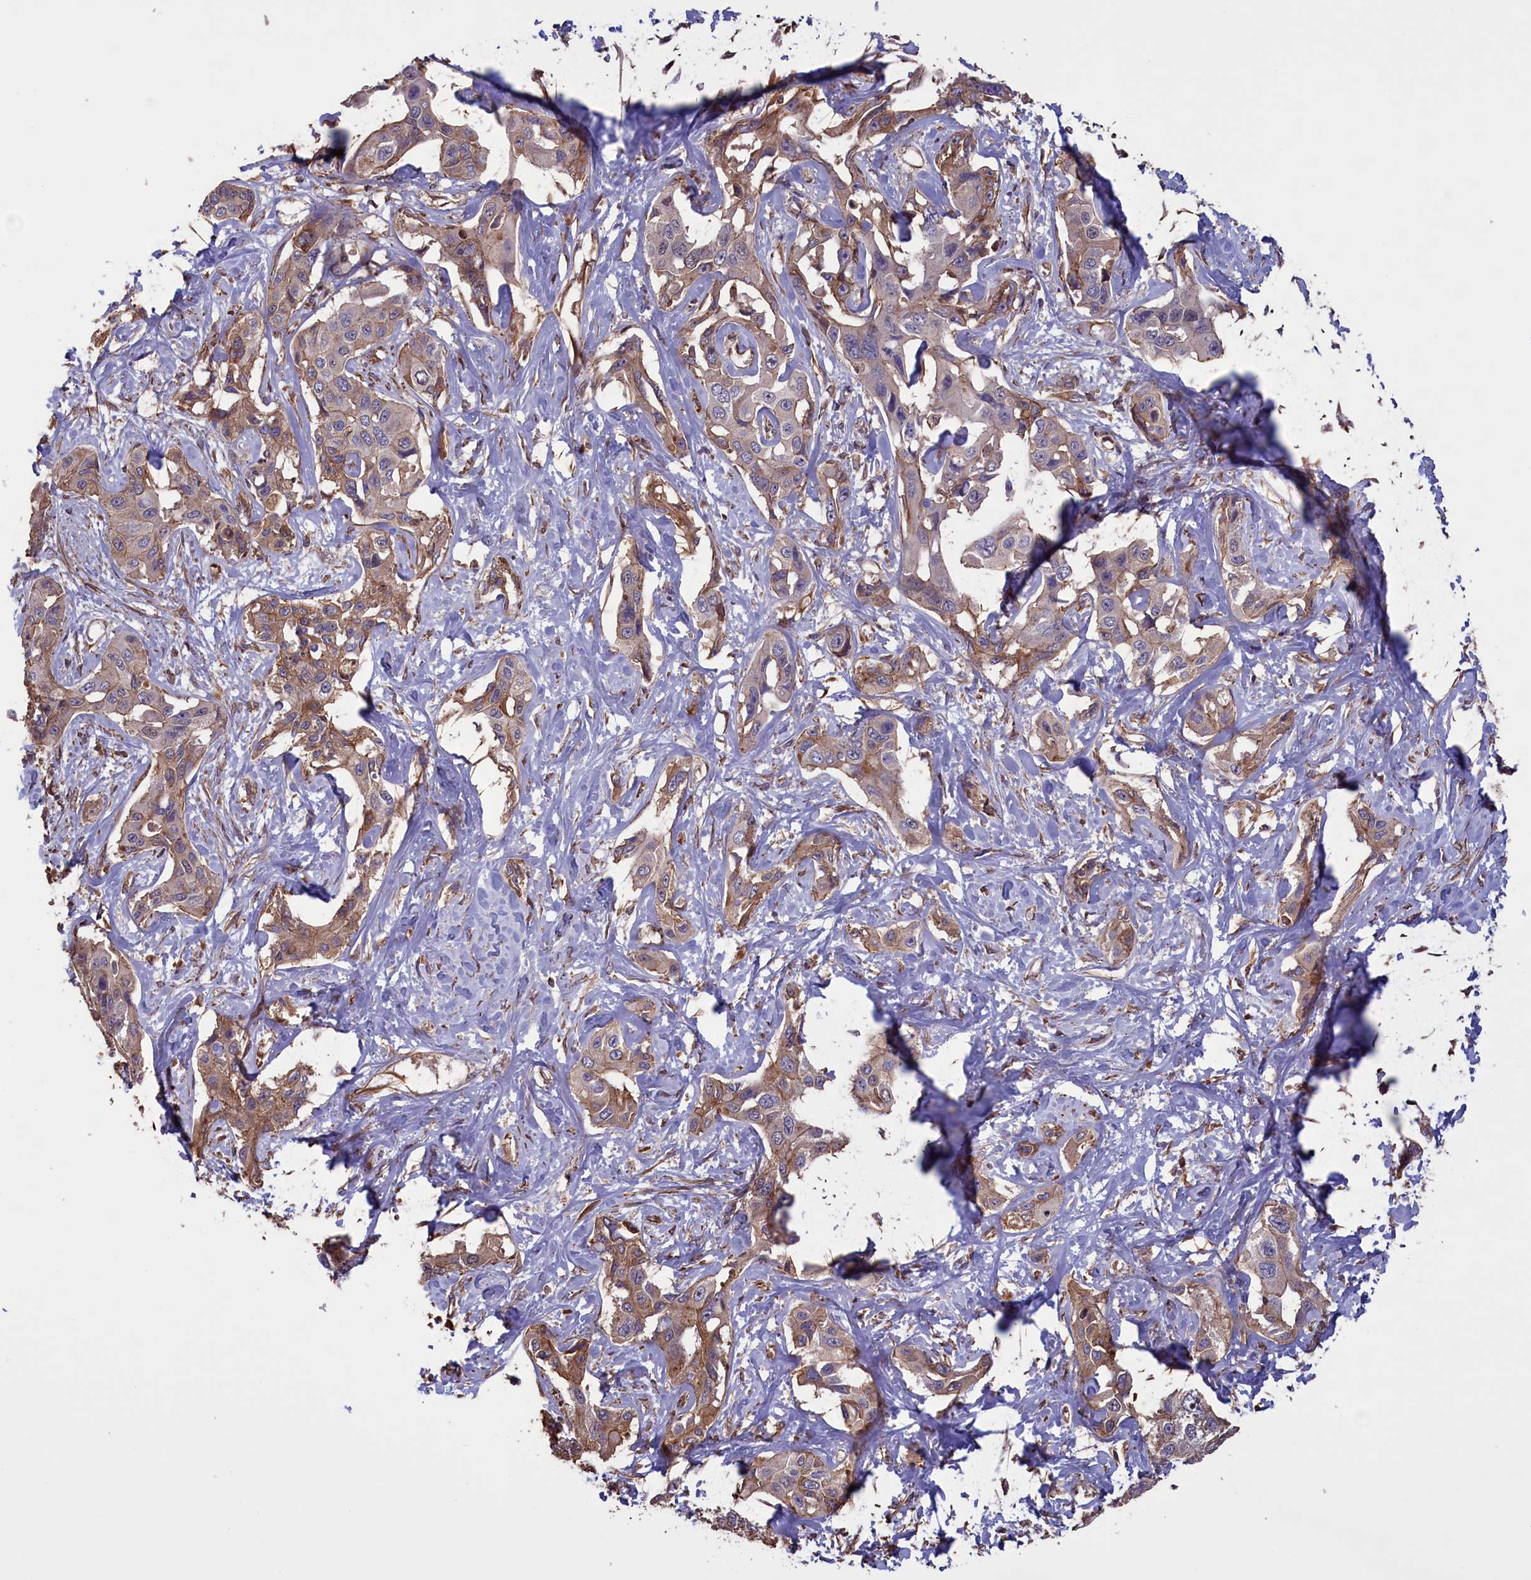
{"staining": {"intensity": "weak", "quantity": "<25%", "location": "cytoplasmic/membranous"}, "tissue": "liver cancer", "cell_type": "Tumor cells", "image_type": "cancer", "snomed": [{"axis": "morphology", "description": "Cholangiocarcinoma"}, {"axis": "topography", "description": "Liver"}], "caption": "Tumor cells are negative for brown protein staining in liver cholangiocarcinoma. The staining is performed using DAB (3,3'-diaminobenzidine) brown chromogen with nuclei counter-stained in using hematoxylin.", "gene": "DAPK3", "patient": {"sex": "male", "age": 59}}